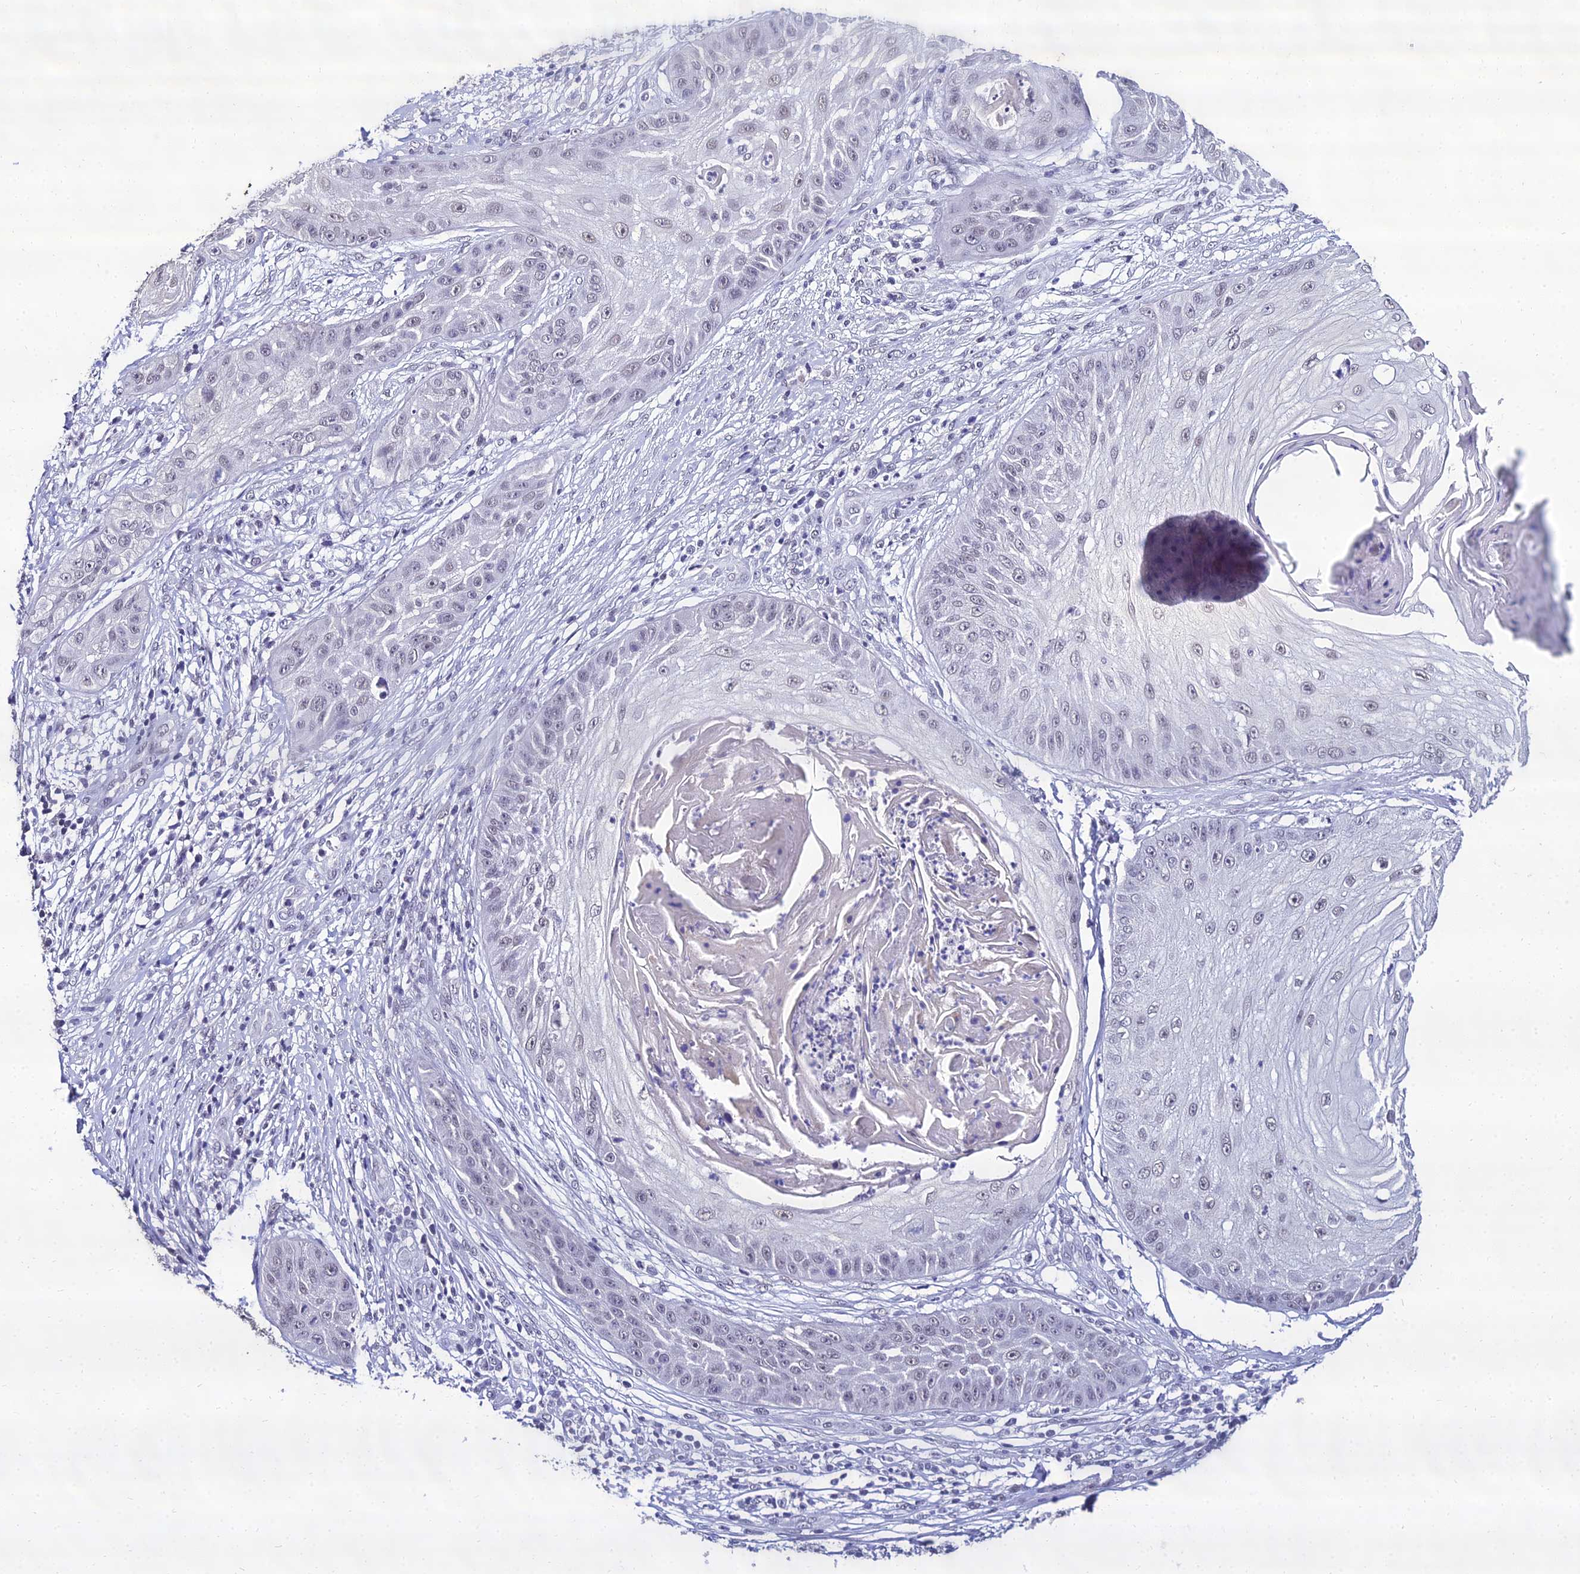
{"staining": {"intensity": "weak", "quantity": "<25%", "location": "nuclear"}, "tissue": "skin cancer", "cell_type": "Tumor cells", "image_type": "cancer", "snomed": [{"axis": "morphology", "description": "Squamous cell carcinoma, NOS"}, {"axis": "topography", "description": "Skin"}], "caption": "This histopathology image is of skin squamous cell carcinoma stained with immunohistochemistry (IHC) to label a protein in brown with the nuclei are counter-stained blue. There is no positivity in tumor cells.", "gene": "PPP4R2", "patient": {"sex": "male", "age": 70}}